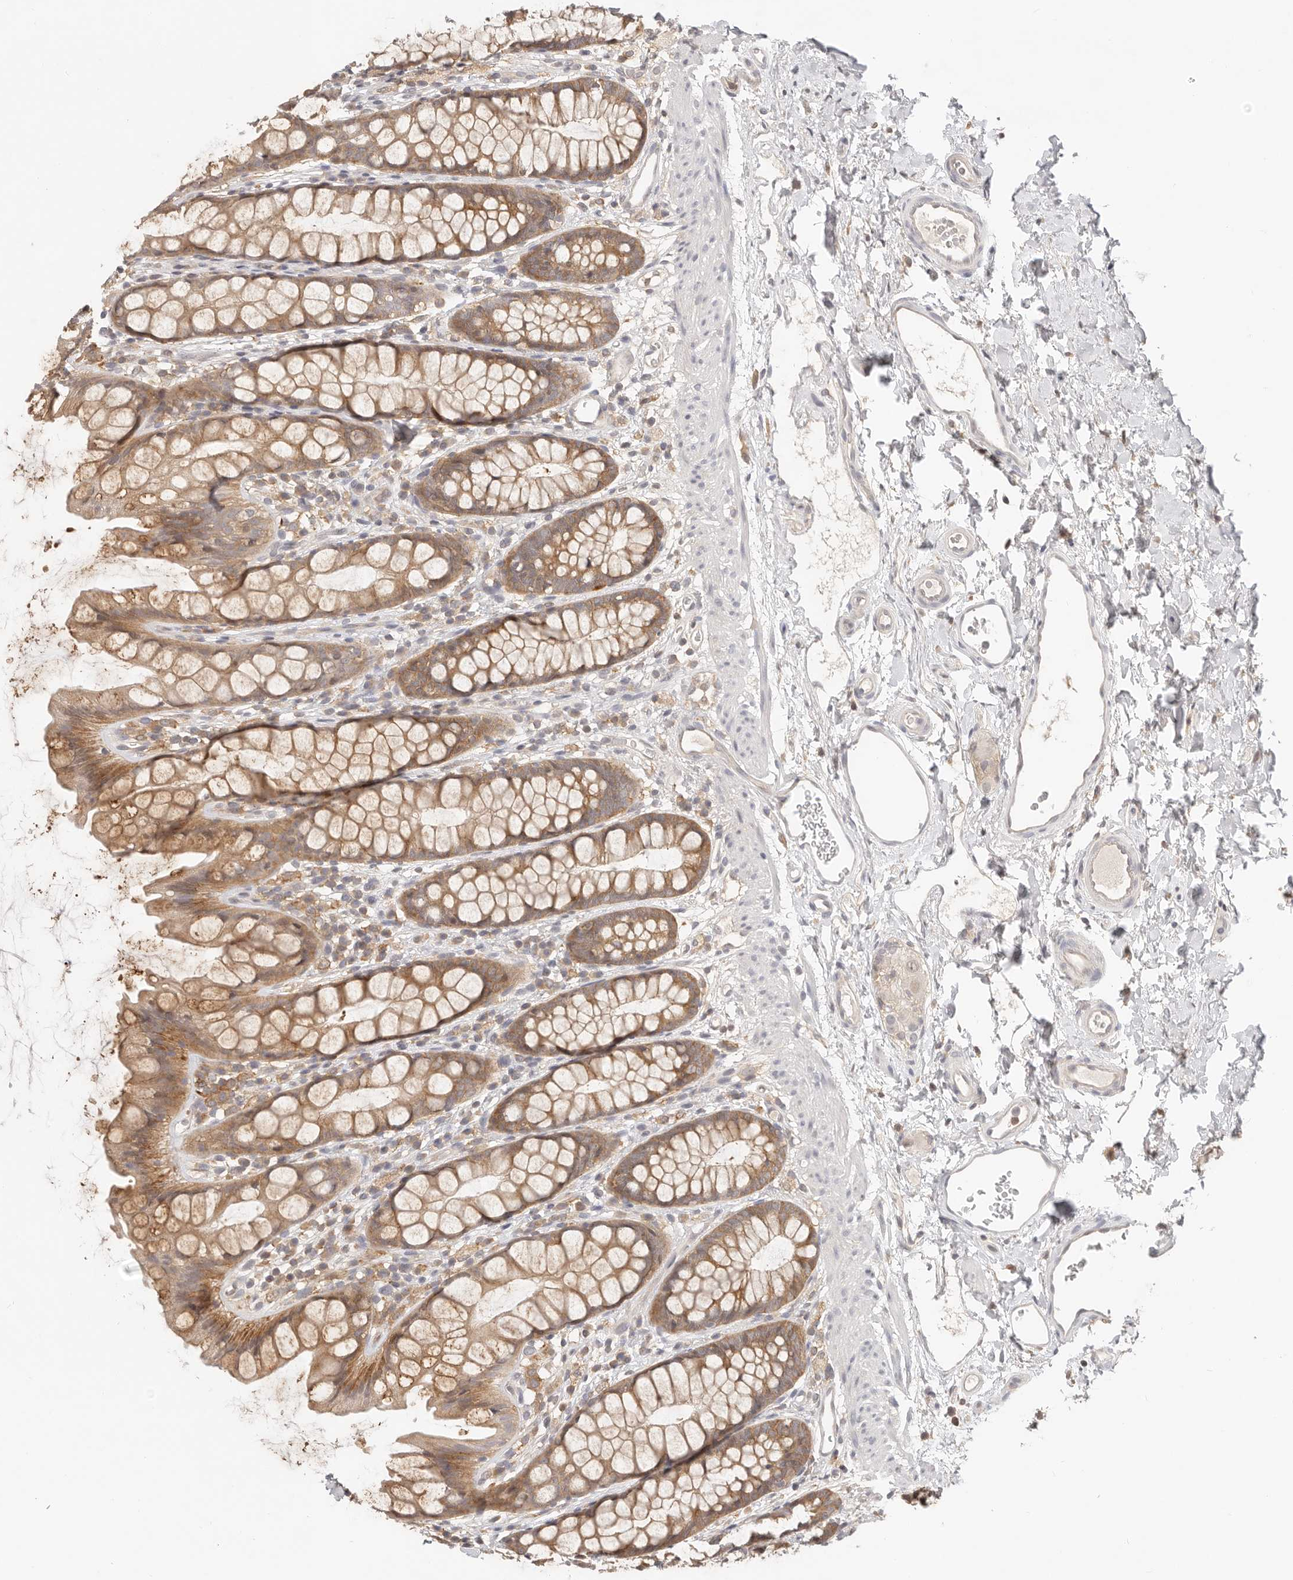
{"staining": {"intensity": "moderate", "quantity": ">75%", "location": "cytoplasmic/membranous"}, "tissue": "rectum", "cell_type": "Glandular cells", "image_type": "normal", "snomed": [{"axis": "morphology", "description": "Normal tissue, NOS"}, {"axis": "topography", "description": "Rectum"}], "caption": "Moderate cytoplasmic/membranous staining is appreciated in approximately >75% of glandular cells in unremarkable rectum. (Stains: DAB (3,3'-diaminobenzidine) in brown, nuclei in blue, Microscopy: brightfield microscopy at high magnification).", "gene": "DTNBP1", "patient": {"sex": "female", "age": 65}}